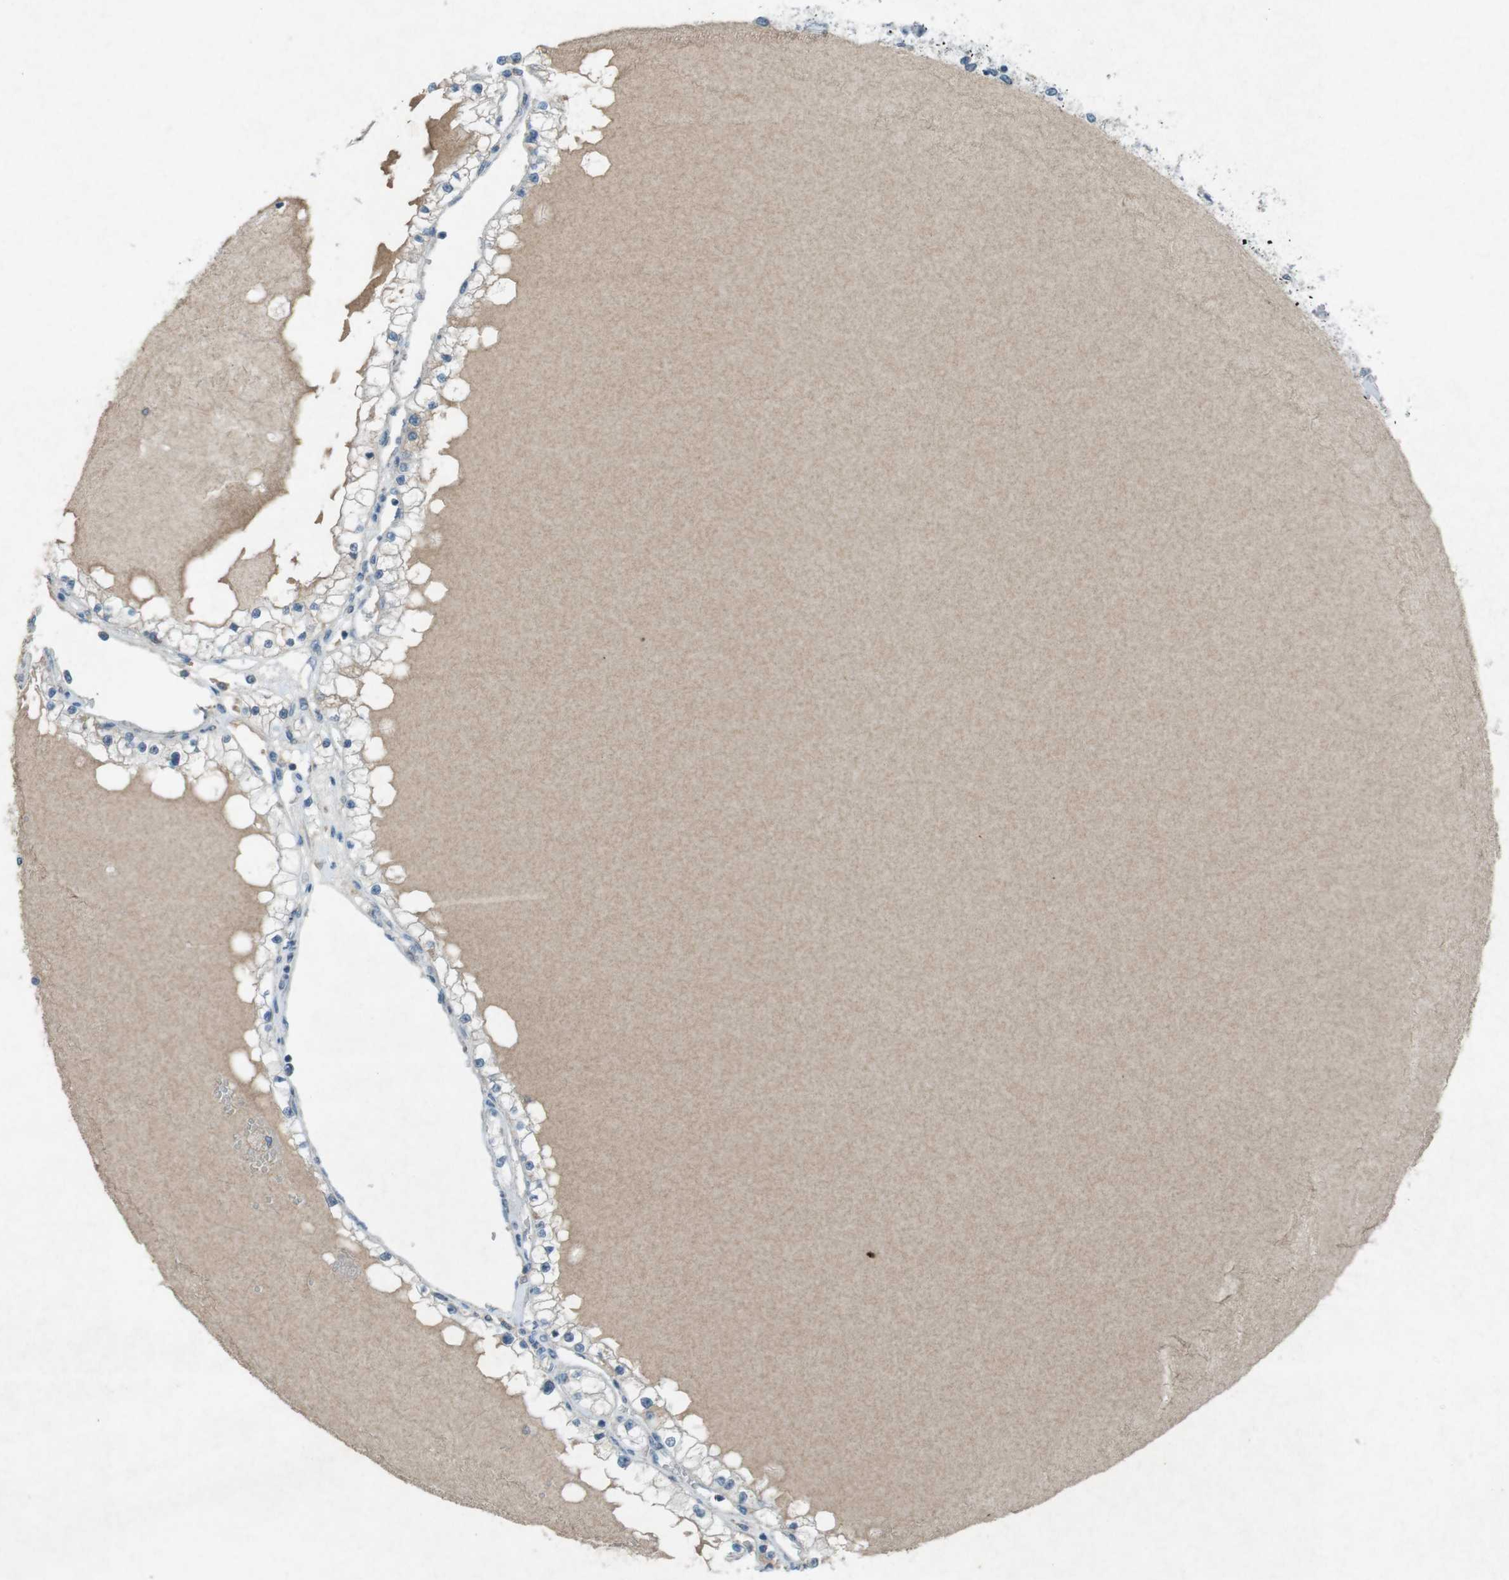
{"staining": {"intensity": "weak", "quantity": "<25%", "location": "cytoplasmic/membranous"}, "tissue": "renal cancer", "cell_type": "Tumor cells", "image_type": "cancer", "snomed": [{"axis": "morphology", "description": "Adenocarcinoma, NOS"}, {"axis": "topography", "description": "Kidney"}], "caption": "Tumor cells show no significant protein staining in renal cancer (adenocarcinoma).", "gene": "FCRLA", "patient": {"sex": "male", "age": 68}}